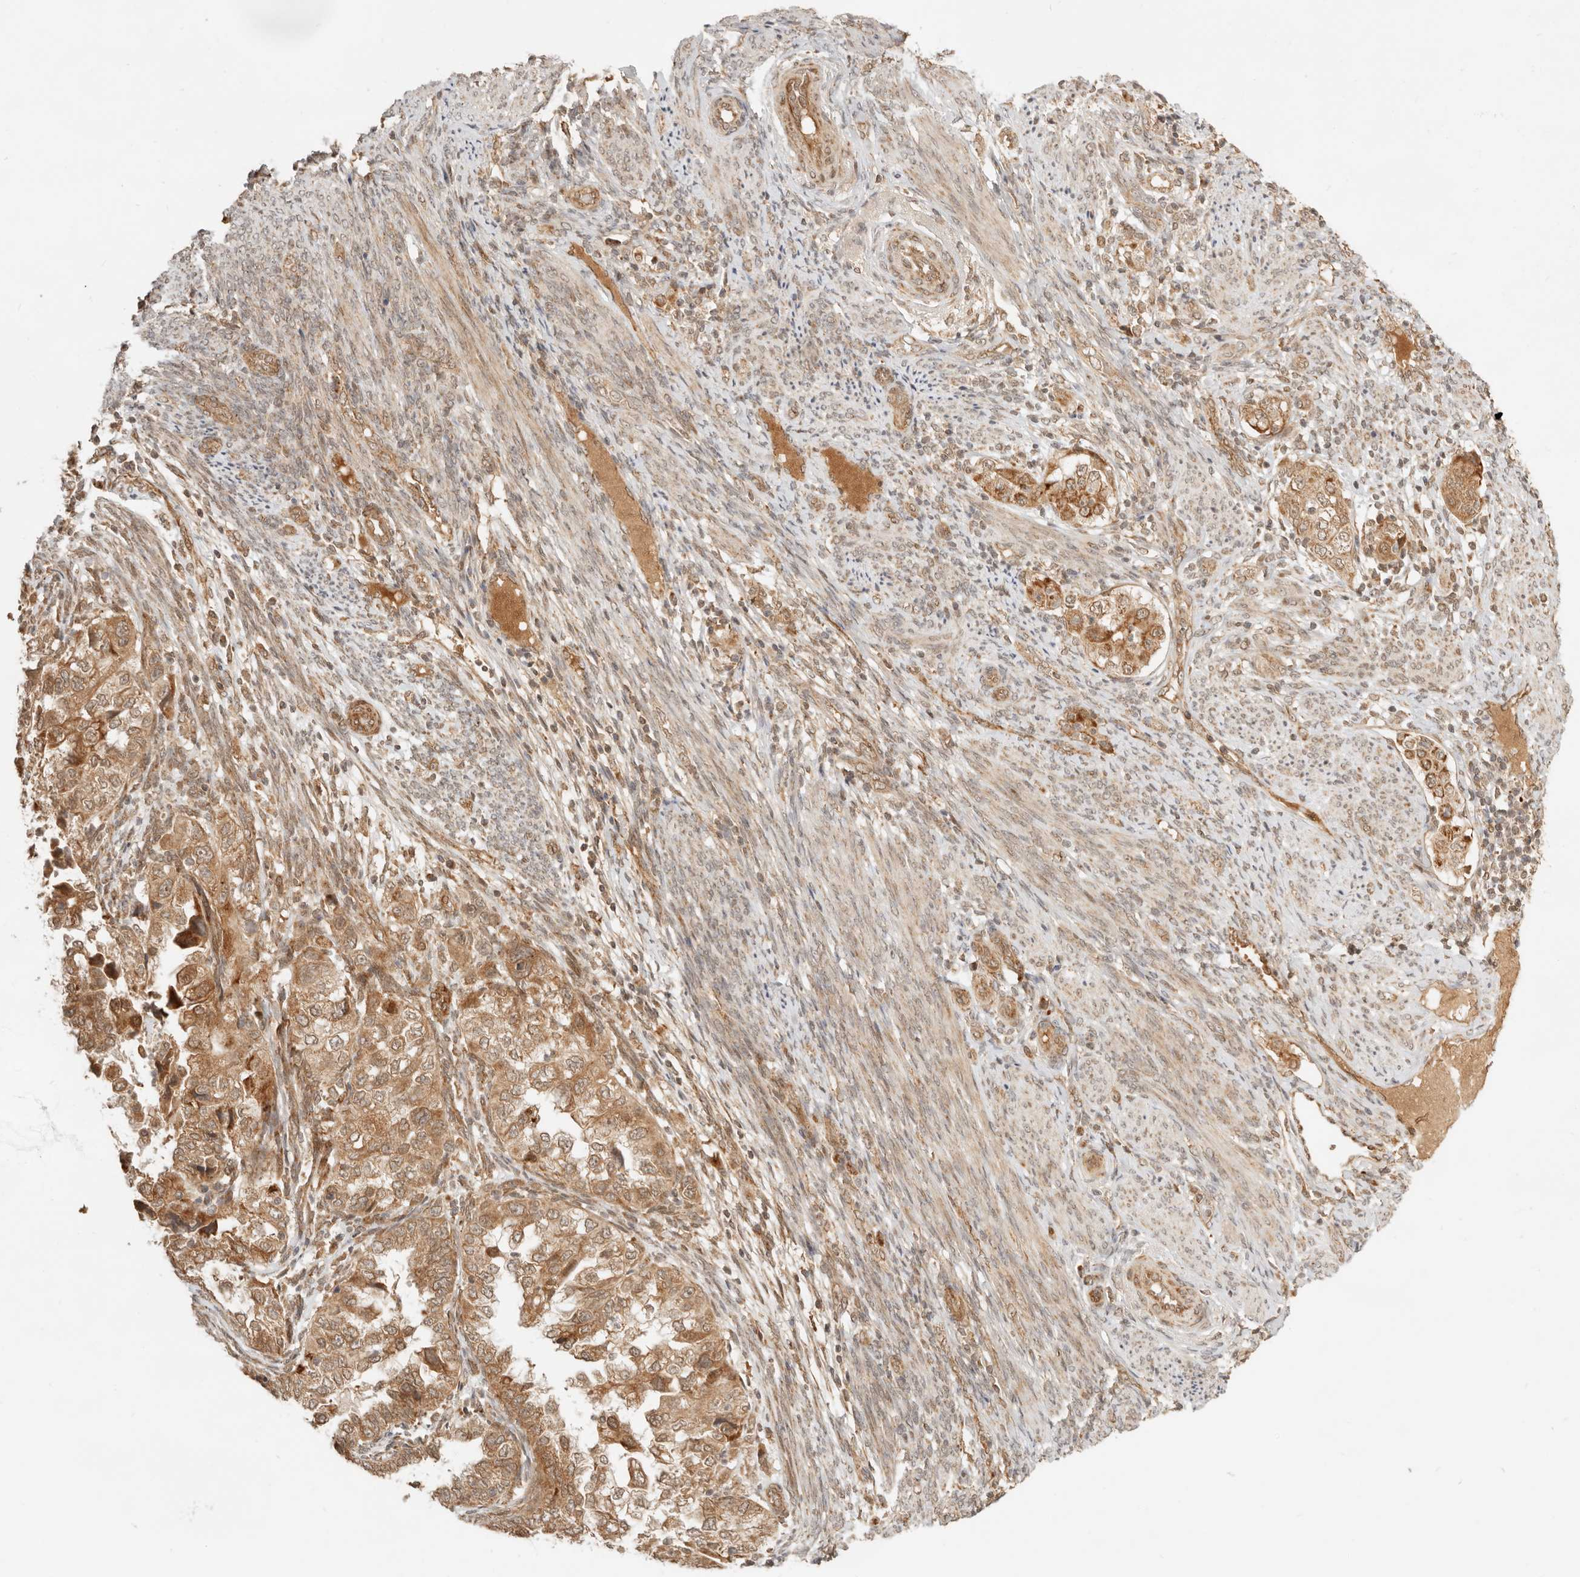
{"staining": {"intensity": "moderate", "quantity": ">75%", "location": "cytoplasmic/membranous"}, "tissue": "endometrial cancer", "cell_type": "Tumor cells", "image_type": "cancer", "snomed": [{"axis": "morphology", "description": "Adenocarcinoma, NOS"}, {"axis": "topography", "description": "Endometrium"}], "caption": "An IHC micrograph of tumor tissue is shown. Protein staining in brown shows moderate cytoplasmic/membranous positivity in adenocarcinoma (endometrial) within tumor cells. (brown staining indicates protein expression, while blue staining denotes nuclei).", "gene": "BAALC", "patient": {"sex": "female", "age": 85}}